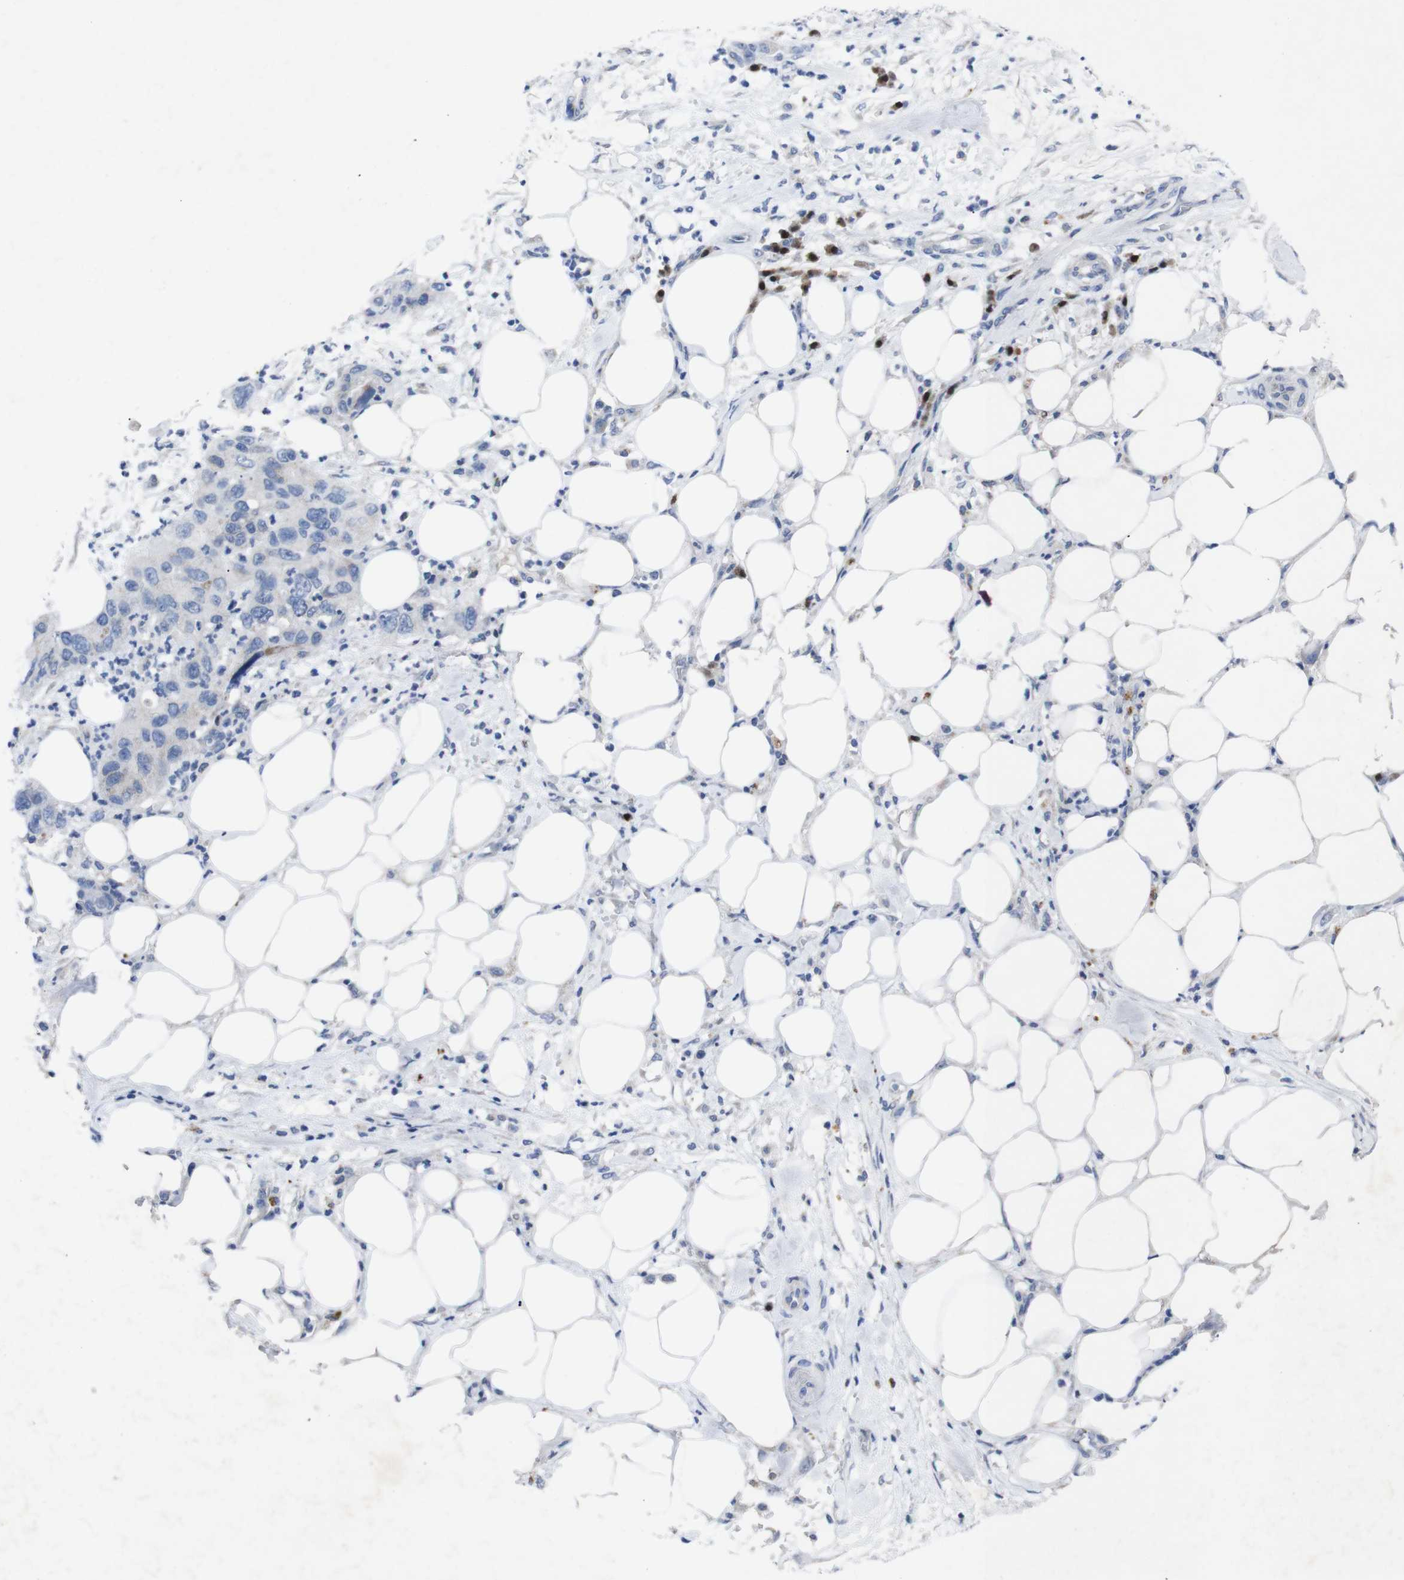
{"staining": {"intensity": "negative", "quantity": "none", "location": "none"}, "tissue": "pancreatic cancer", "cell_type": "Tumor cells", "image_type": "cancer", "snomed": [{"axis": "morphology", "description": "Adenocarcinoma, NOS"}, {"axis": "topography", "description": "Pancreas"}], "caption": "A high-resolution micrograph shows immunohistochemistry (IHC) staining of adenocarcinoma (pancreatic), which shows no significant positivity in tumor cells. (Brightfield microscopy of DAB immunohistochemistry (IHC) at high magnification).", "gene": "IRF4", "patient": {"sex": "female", "age": 71}}